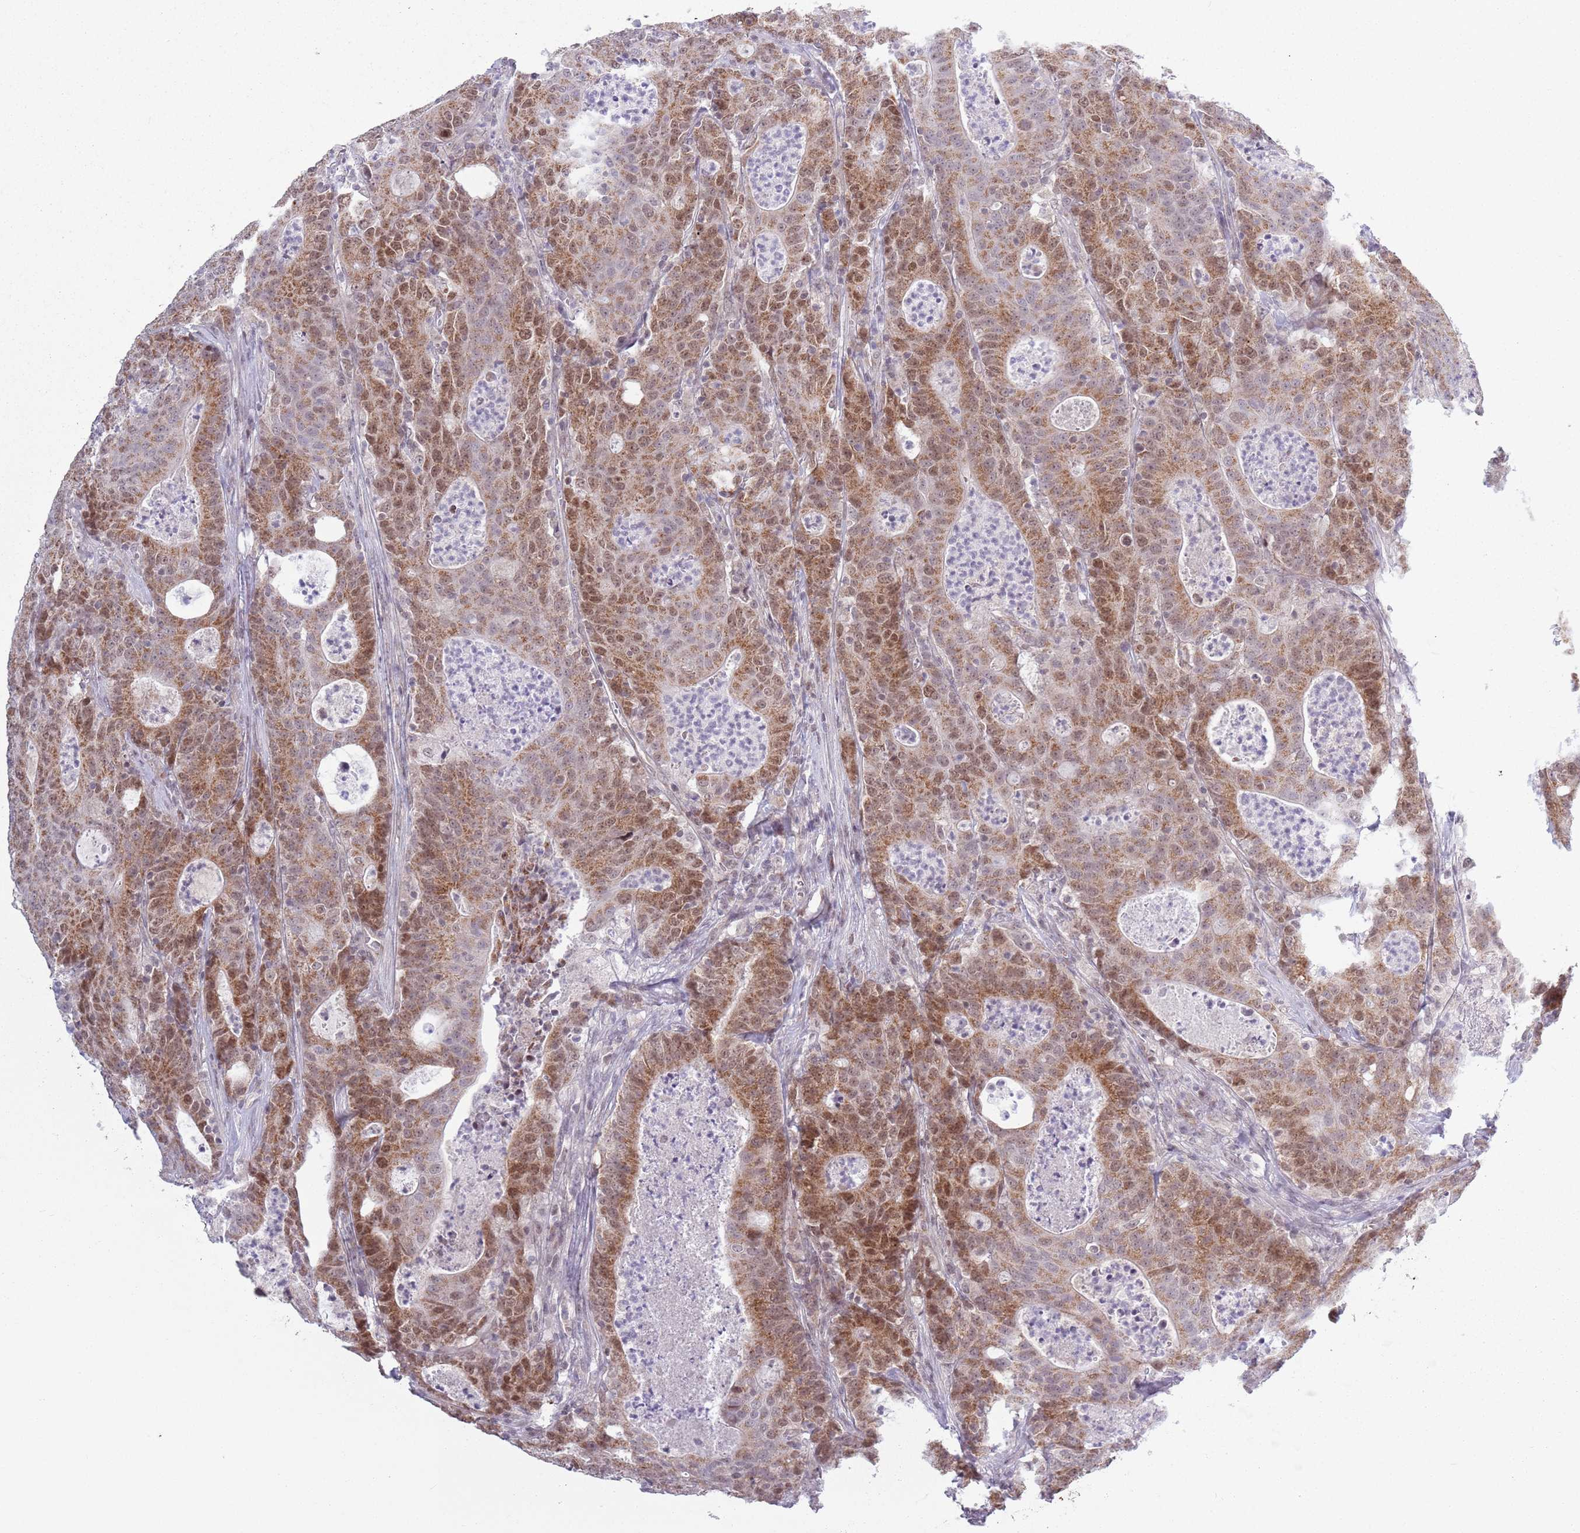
{"staining": {"intensity": "moderate", "quantity": ">75%", "location": "cytoplasmic/membranous,nuclear"}, "tissue": "colorectal cancer", "cell_type": "Tumor cells", "image_type": "cancer", "snomed": [{"axis": "morphology", "description": "Adenocarcinoma, NOS"}, {"axis": "topography", "description": "Colon"}], "caption": "Colorectal cancer (adenocarcinoma) stained with a protein marker exhibits moderate staining in tumor cells.", "gene": "MRPL34", "patient": {"sex": "male", "age": 83}}